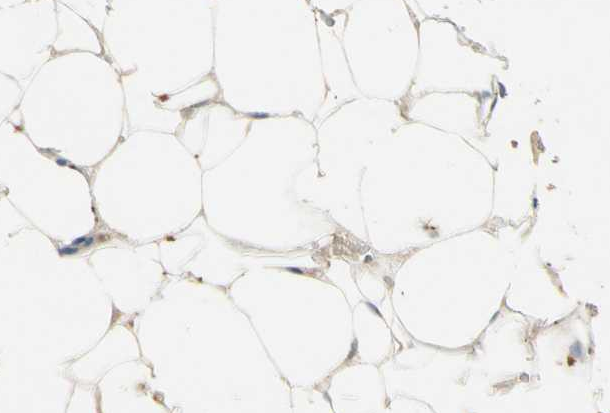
{"staining": {"intensity": "weak", "quantity": "25%-75%", "location": "cytoplasmic/membranous"}, "tissue": "adipose tissue", "cell_type": "Adipocytes", "image_type": "normal", "snomed": [{"axis": "morphology", "description": "Normal tissue, NOS"}, {"axis": "topography", "description": "Peripheral nerve tissue"}], "caption": "Protein staining exhibits weak cytoplasmic/membranous expression in about 25%-75% of adipocytes in benign adipose tissue. (DAB (3,3'-diaminobenzidine) IHC with brightfield microscopy, high magnification).", "gene": "ALKBH3", "patient": {"sex": "male", "age": 70}}